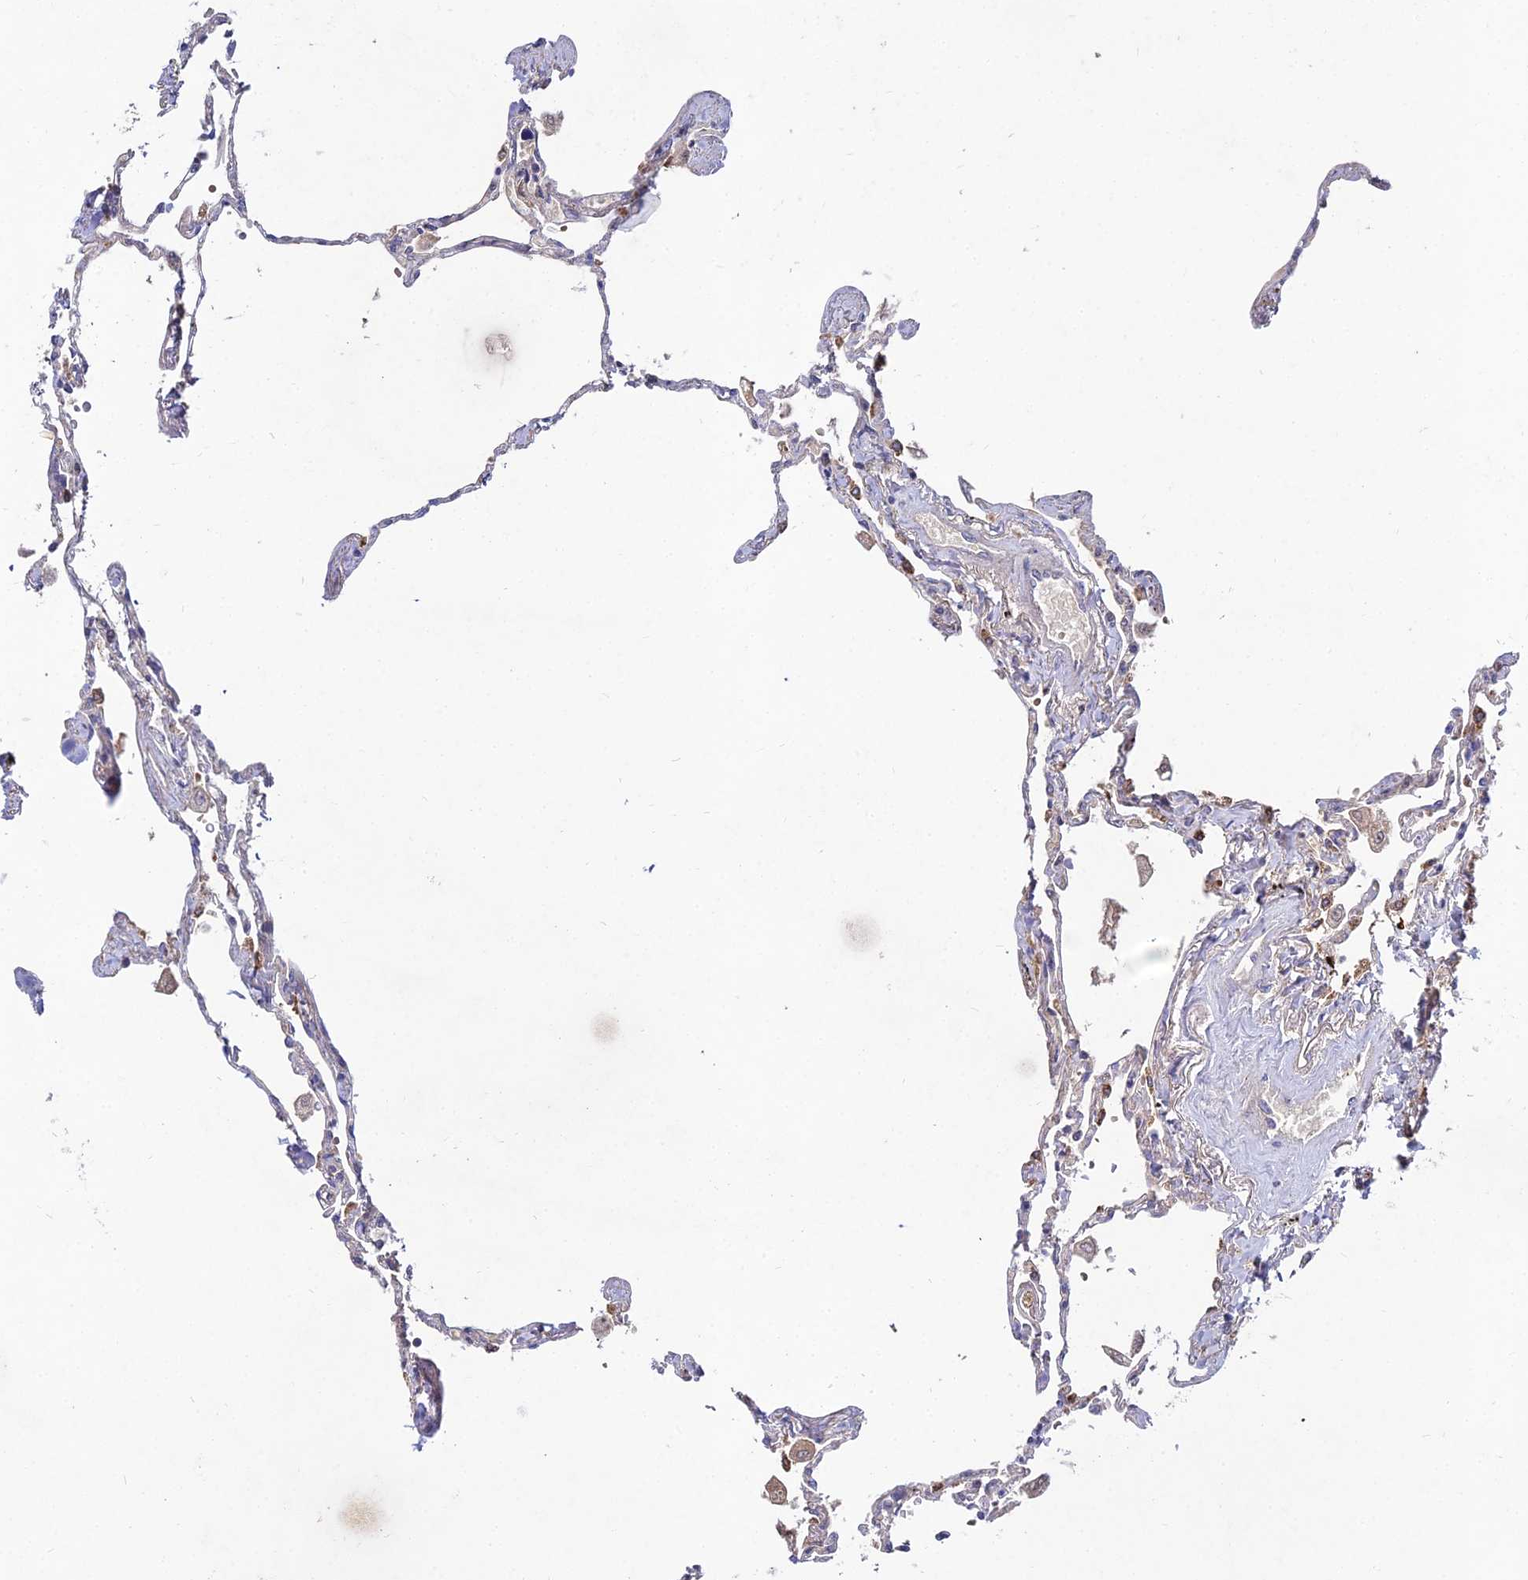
{"staining": {"intensity": "negative", "quantity": "none", "location": "none"}, "tissue": "lung", "cell_type": "Alveolar cells", "image_type": "normal", "snomed": [{"axis": "morphology", "description": "Normal tissue, NOS"}, {"axis": "topography", "description": "Lung"}], "caption": "Alveolar cells show no significant protein staining in unremarkable lung. (Stains: DAB IHC with hematoxylin counter stain, Microscopy: brightfield microscopy at high magnification).", "gene": "WDR43", "patient": {"sex": "female", "age": 67}}